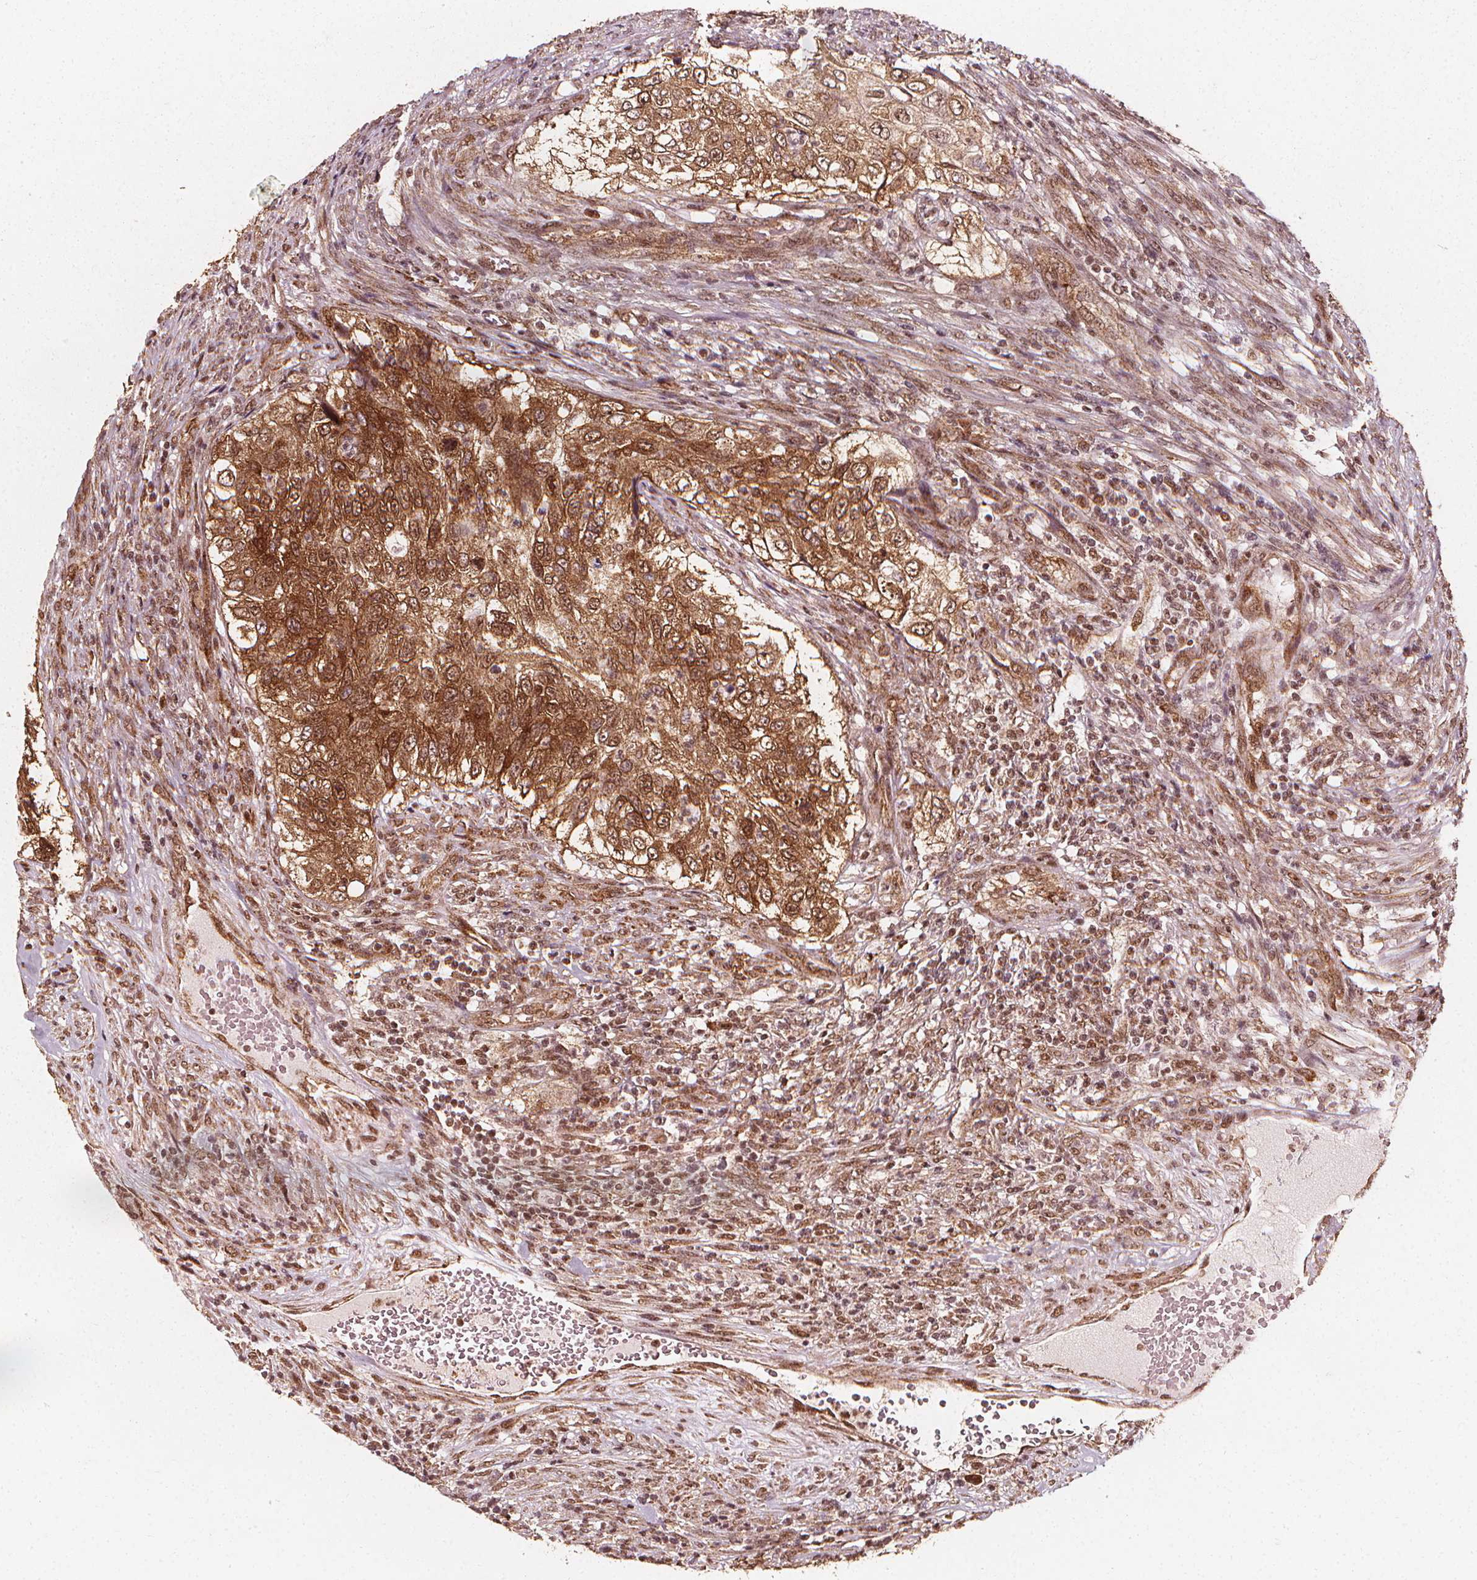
{"staining": {"intensity": "moderate", "quantity": ">75%", "location": "cytoplasmic/membranous,nuclear"}, "tissue": "urothelial cancer", "cell_type": "Tumor cells", "image_type": "cancer", "snomed": [{"axis": "morphology", "description": "Urothelial carcinoma, High grade"}, {"axis": "topography", "description": "Urinary bladder"}], "caption": "An IHC photomicrograph of neoplastic tissue is shown. Protein staining in brown shows moderate cytoplasmic/membranous and nuclear positivity in high-grade urothelial carcinoma within tumor cells.", "gene": "SMN1", "patient": {"sex": "female", "age": 60}}